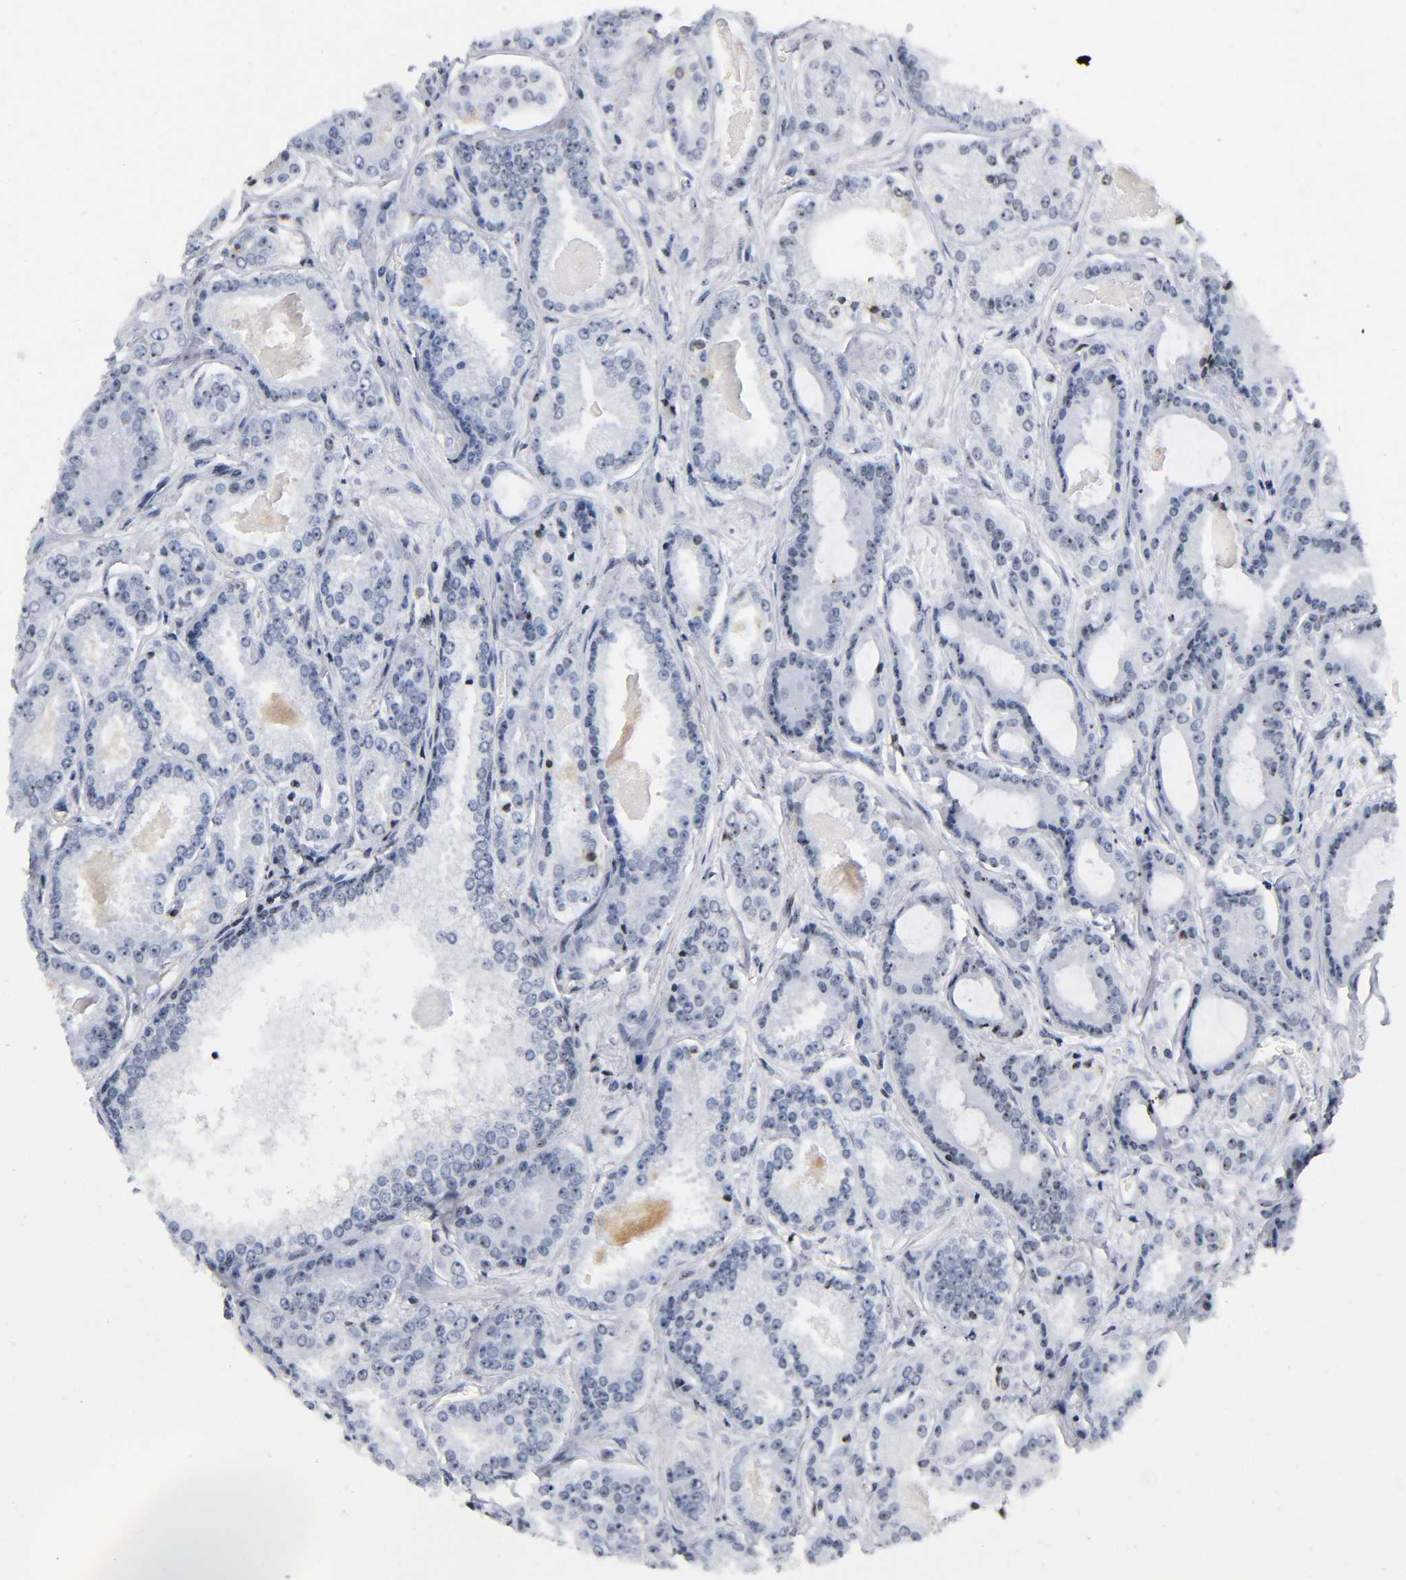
{"staining": {"intensity": "moderate", "quantity": ">75%", "location": "nuclear"}, "tissue": "prostate cancer", "cell_type": "Tumor cells", "image_type": "cancer", "snomed": [{"axis": "morphology", "description": "Adenocarcinoma, Low grade"}, {"axis": "topography", "description": "Prostate"}], "caption": "This image displays immunohistochemistry staining of adenocarcinoma (low-grade) (prostate), with medium moderate nuclear staining in about >75% of tumor cells.", "gene": "UBTF", "patient": {"sex": "male", "age": 59}}